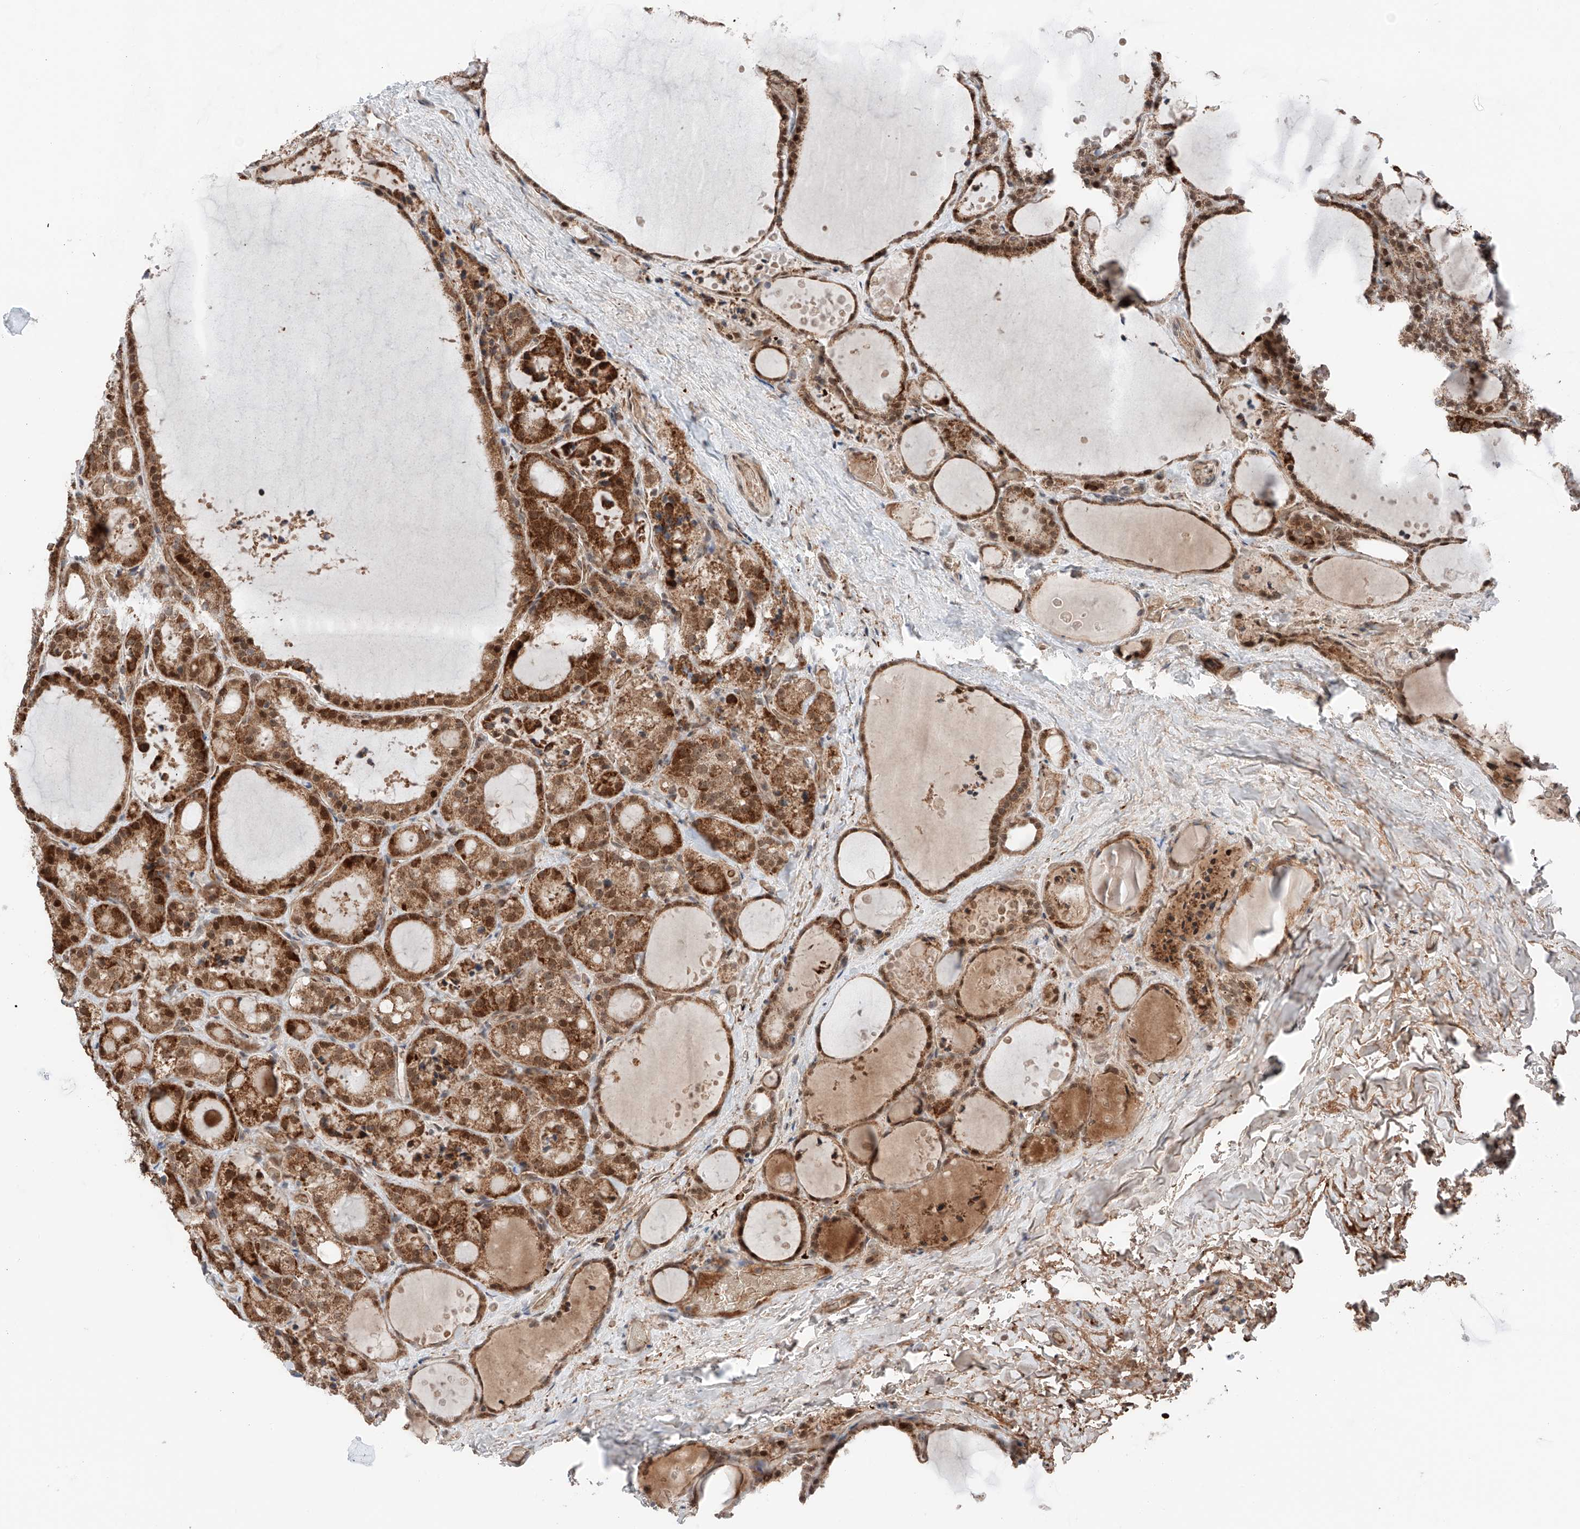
{"staining": {"intensity": "strong", "quantity": ">75%", "location": "cytoplasmic/membranous,nuclear"}, "tissue": "thyroid cancer", "cell_type": "Tumor cells", "image_type": "cancer", "snomed": [{"axis": "morphology", "description": "Papillary adenocarcinoma, NOS"}, {"axis": "topography", "description": "Thyroid gland"}], "caption": "This is an image of IHC staining of thyroid papillary adenocarcinoma, which shows strong expression in the cytoplasmic/membranous and nuclear of tumor cells.", "gene": "ZSCAN29", "patient": {"sex": "male", "age": 77}}